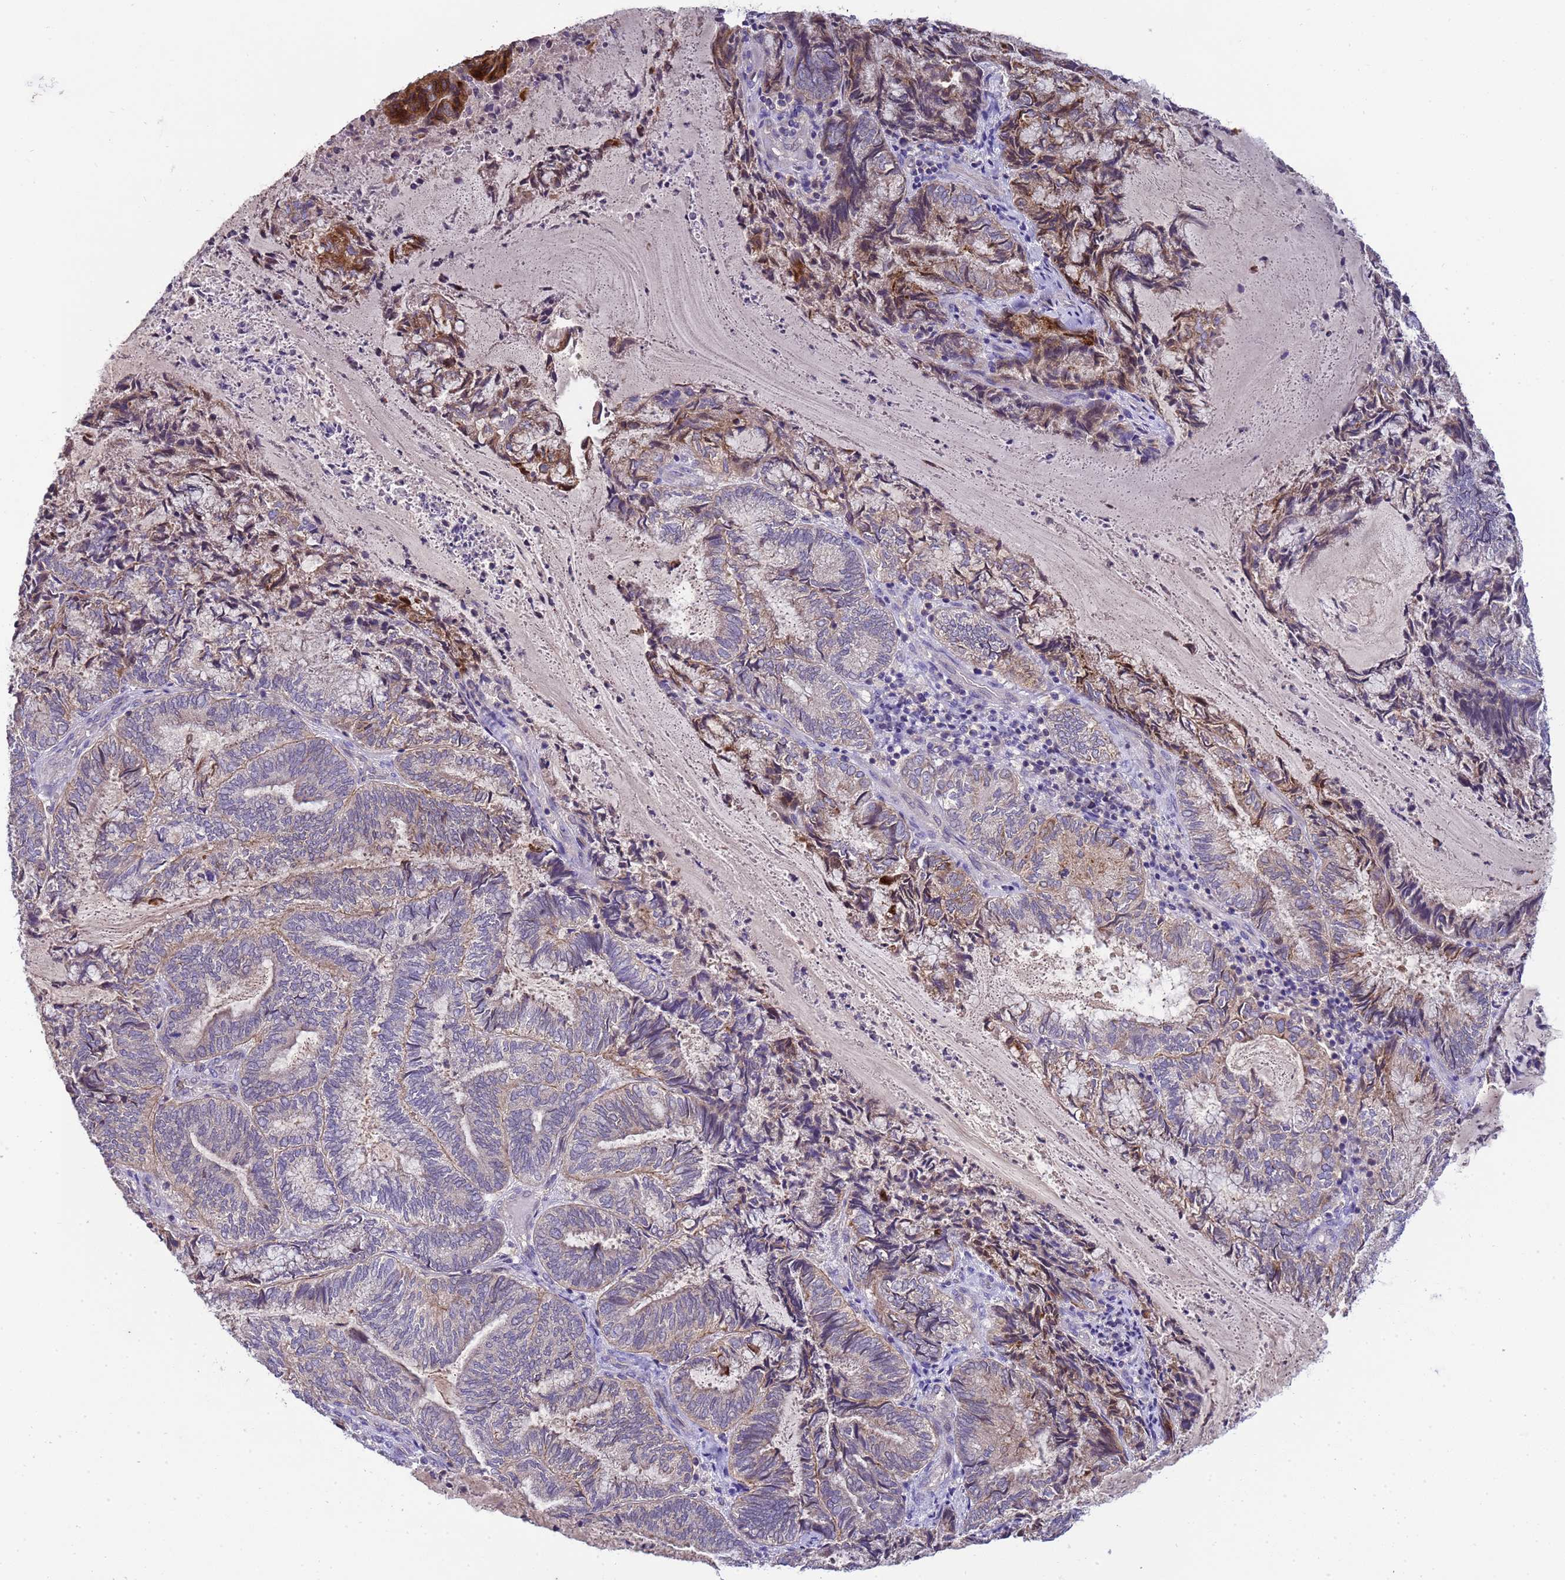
{"staining": {"intensity": "moderate", "quantity": "<25%", "location": "cytoplasmic/membranous"}, "tissue": "endometrial cancer", "cell_type": "Tumor cells", "image_type": "cancer", "snomed": [{"axis": "morphology", "description": "Adenocarcinoma, NOS"}, {"axis": "topography", "description": "Endometrium"}], "caption": "A high-resolution histopathology image shows IHC staining of endometrial cancer, which reveals moderate cytoplasmic/membranous positivity in approximately <25% of tumor cells.", "gene": "PLCXD3", "patient": {"sex": "female", "age": 80}}